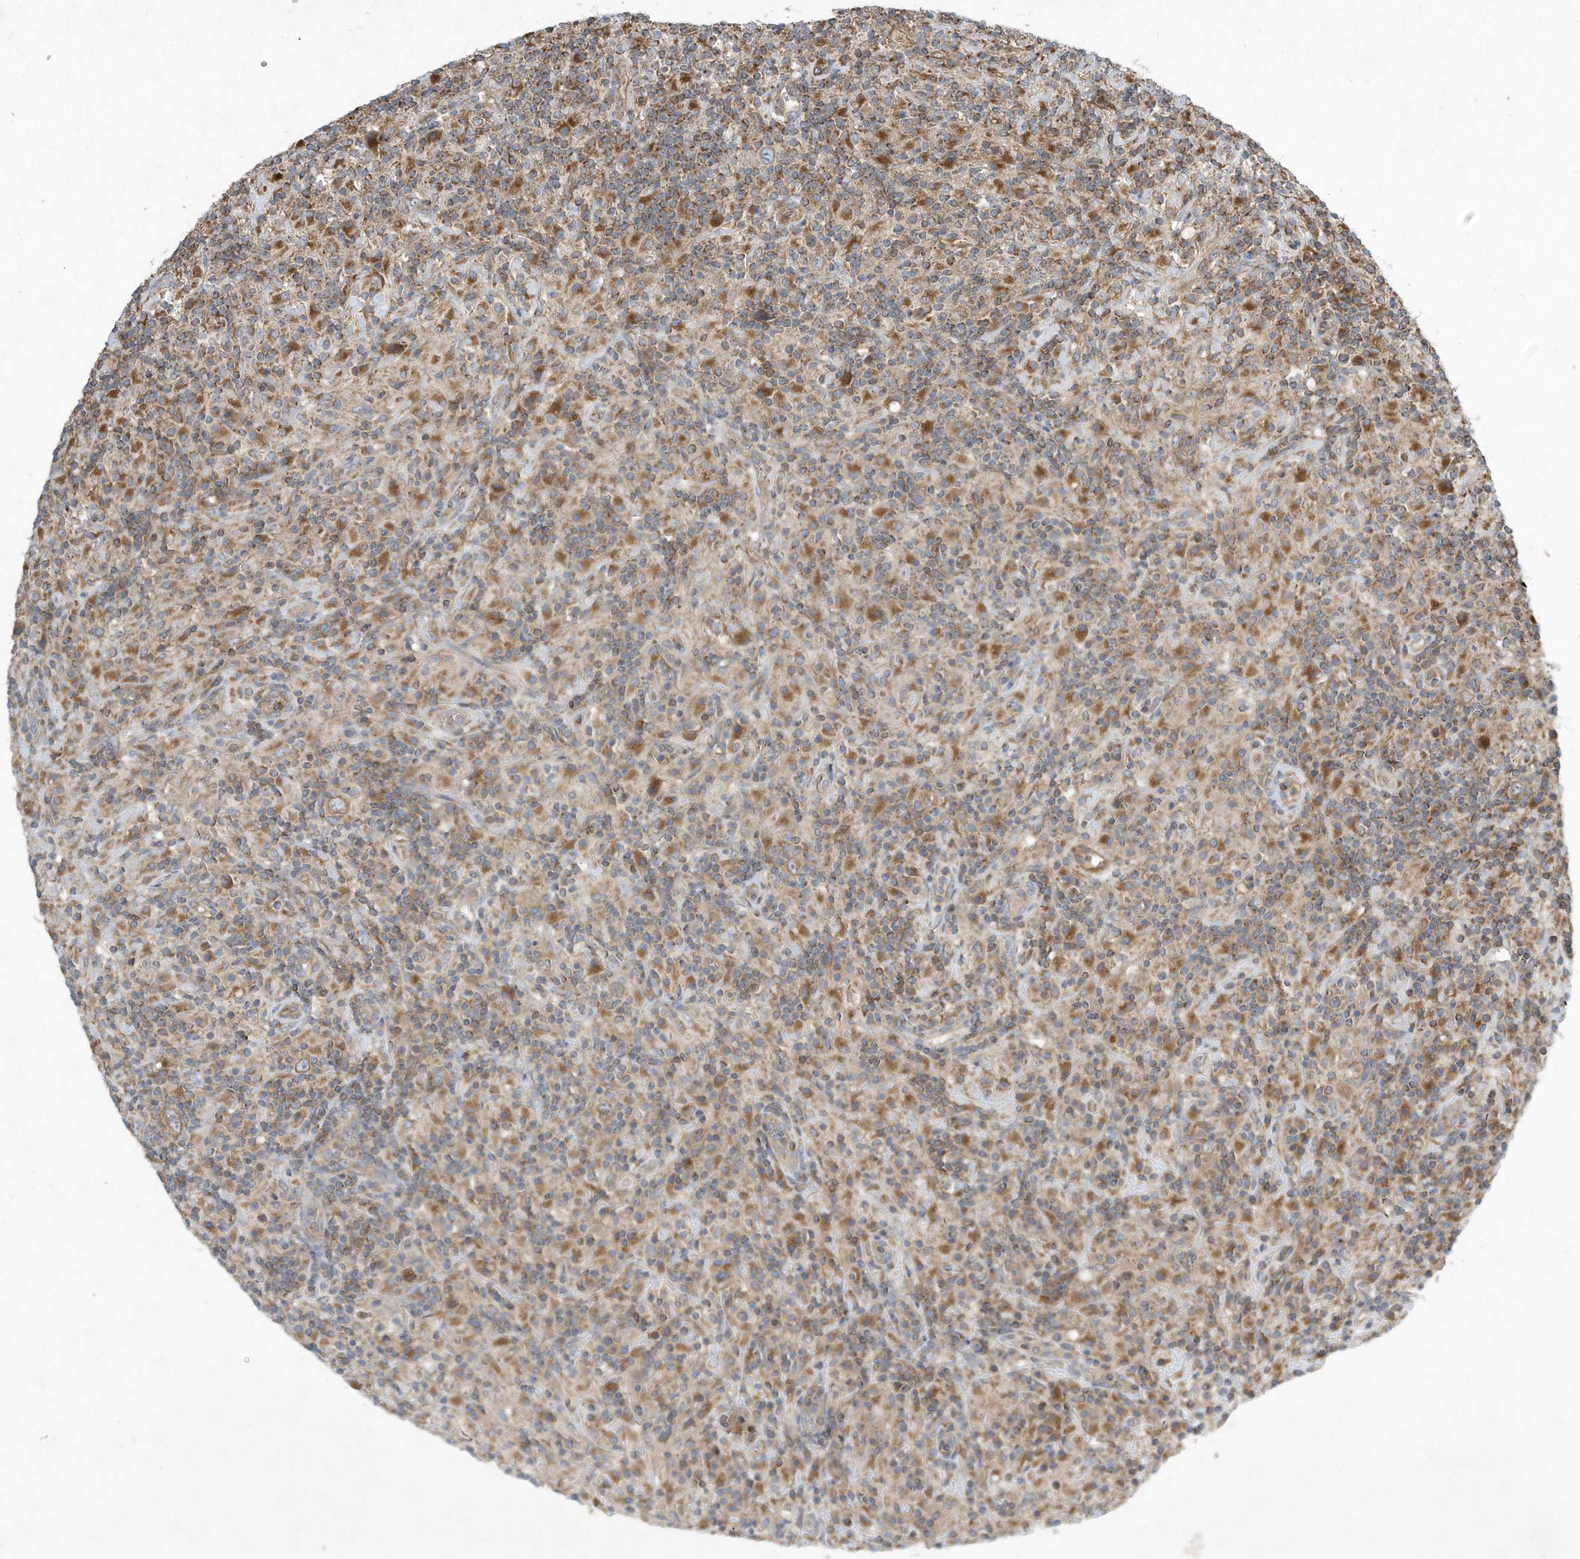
{"staining": {"intensity": "moderate", "quantity": ">75%", "location": "cytoplasmic/membranous"}, "tissue": "lymphoma", "cell_type": "Tumor cells", "image_type": "cancer", "snomed": [{"axis": "morphology", "description": "Hodgkin's disease, NOS"}, {"axis": "topography", "description": "Lymph node"}], "caption": "Brown immunohistochemical staining in human lymphoma demonstrates moderate cytoplasmic/membranous staining in approximately >75% of tumor cells.", "gene": "SYNJ2", "patient": {"sex": "male", "age": 70}}